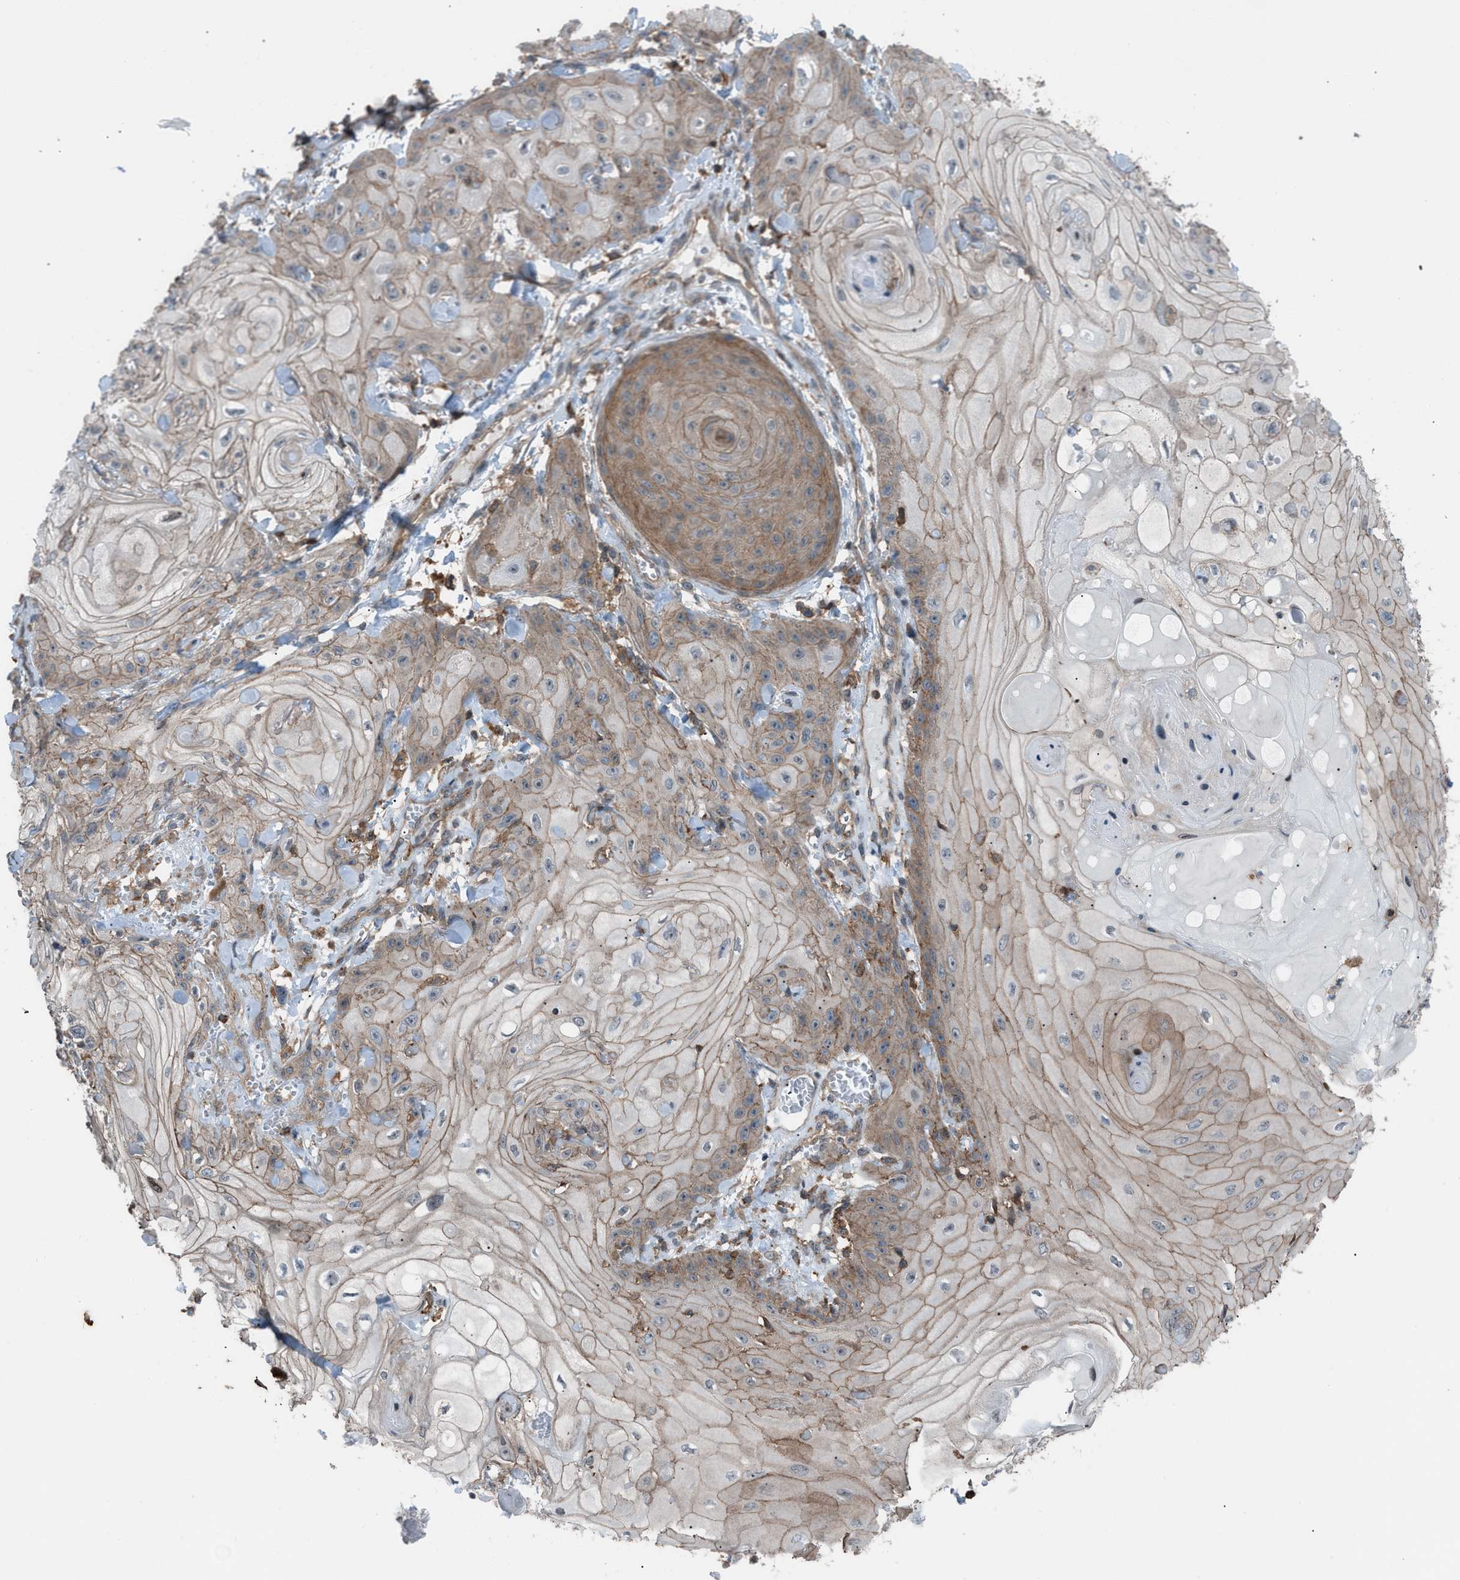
{"staining": {"intensity": "moderate", "quantity": "<25%", "location": "cytoplasmic/membranous"}, "tissue": "skin cancer", "cell_type": "Tumor cells", "image_type": "cancer", "snomed": [{"axis": "morphology", "description": "Squamous cell carcinoma, NOS"}, {"axis": "topography", "description": "Skin"}], "caption": "This image demonstrates IHC staining of human squamous cell carcinoma (skin), with low moderate cytoplasmic/membranous positivity in about <25% of tumor cells.", "gene": "DYRK1A", "patient": {"sex": "male", "age": 74}}